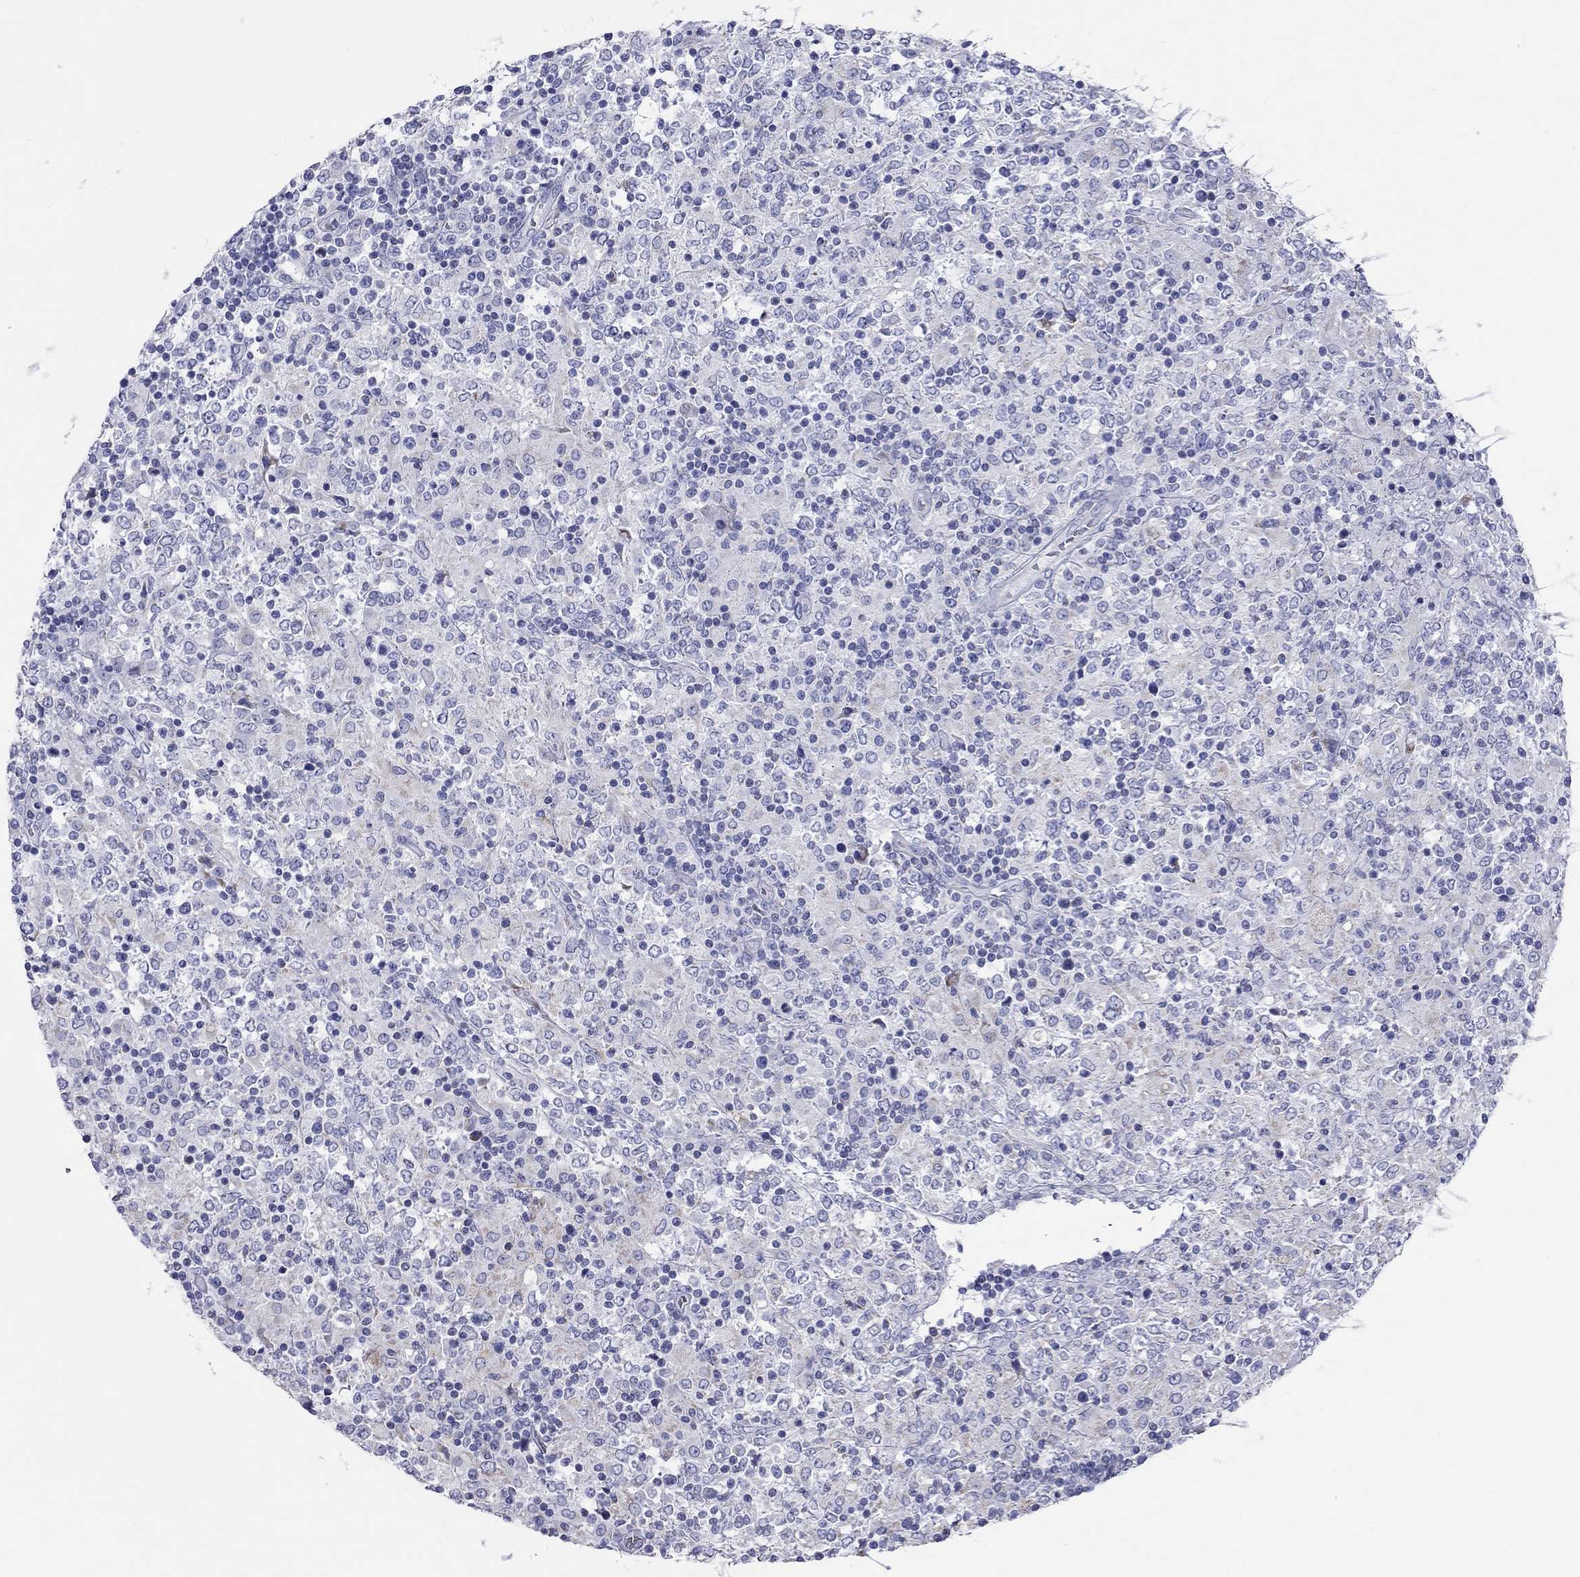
{"staining": {"intensity": "negative", "quantity": "none", "location": "none"}, "tissue": "lymphoma", "cell_type": "Tumor cells", "image_type": "cancer", "snomed": [{"axis": "morphology", "description": "Malignant lymphoma, non-Hodgkin's type, High grade"}, {"axis": "topography", "description": "Lymph node"}], "caption": "Tumor cells show no significant protein positivity in high-grade malignant lymphoma, non-Hodgkin's type.", "gene": "VSIG10", "patient": {"sex": "female", "age": 84}}